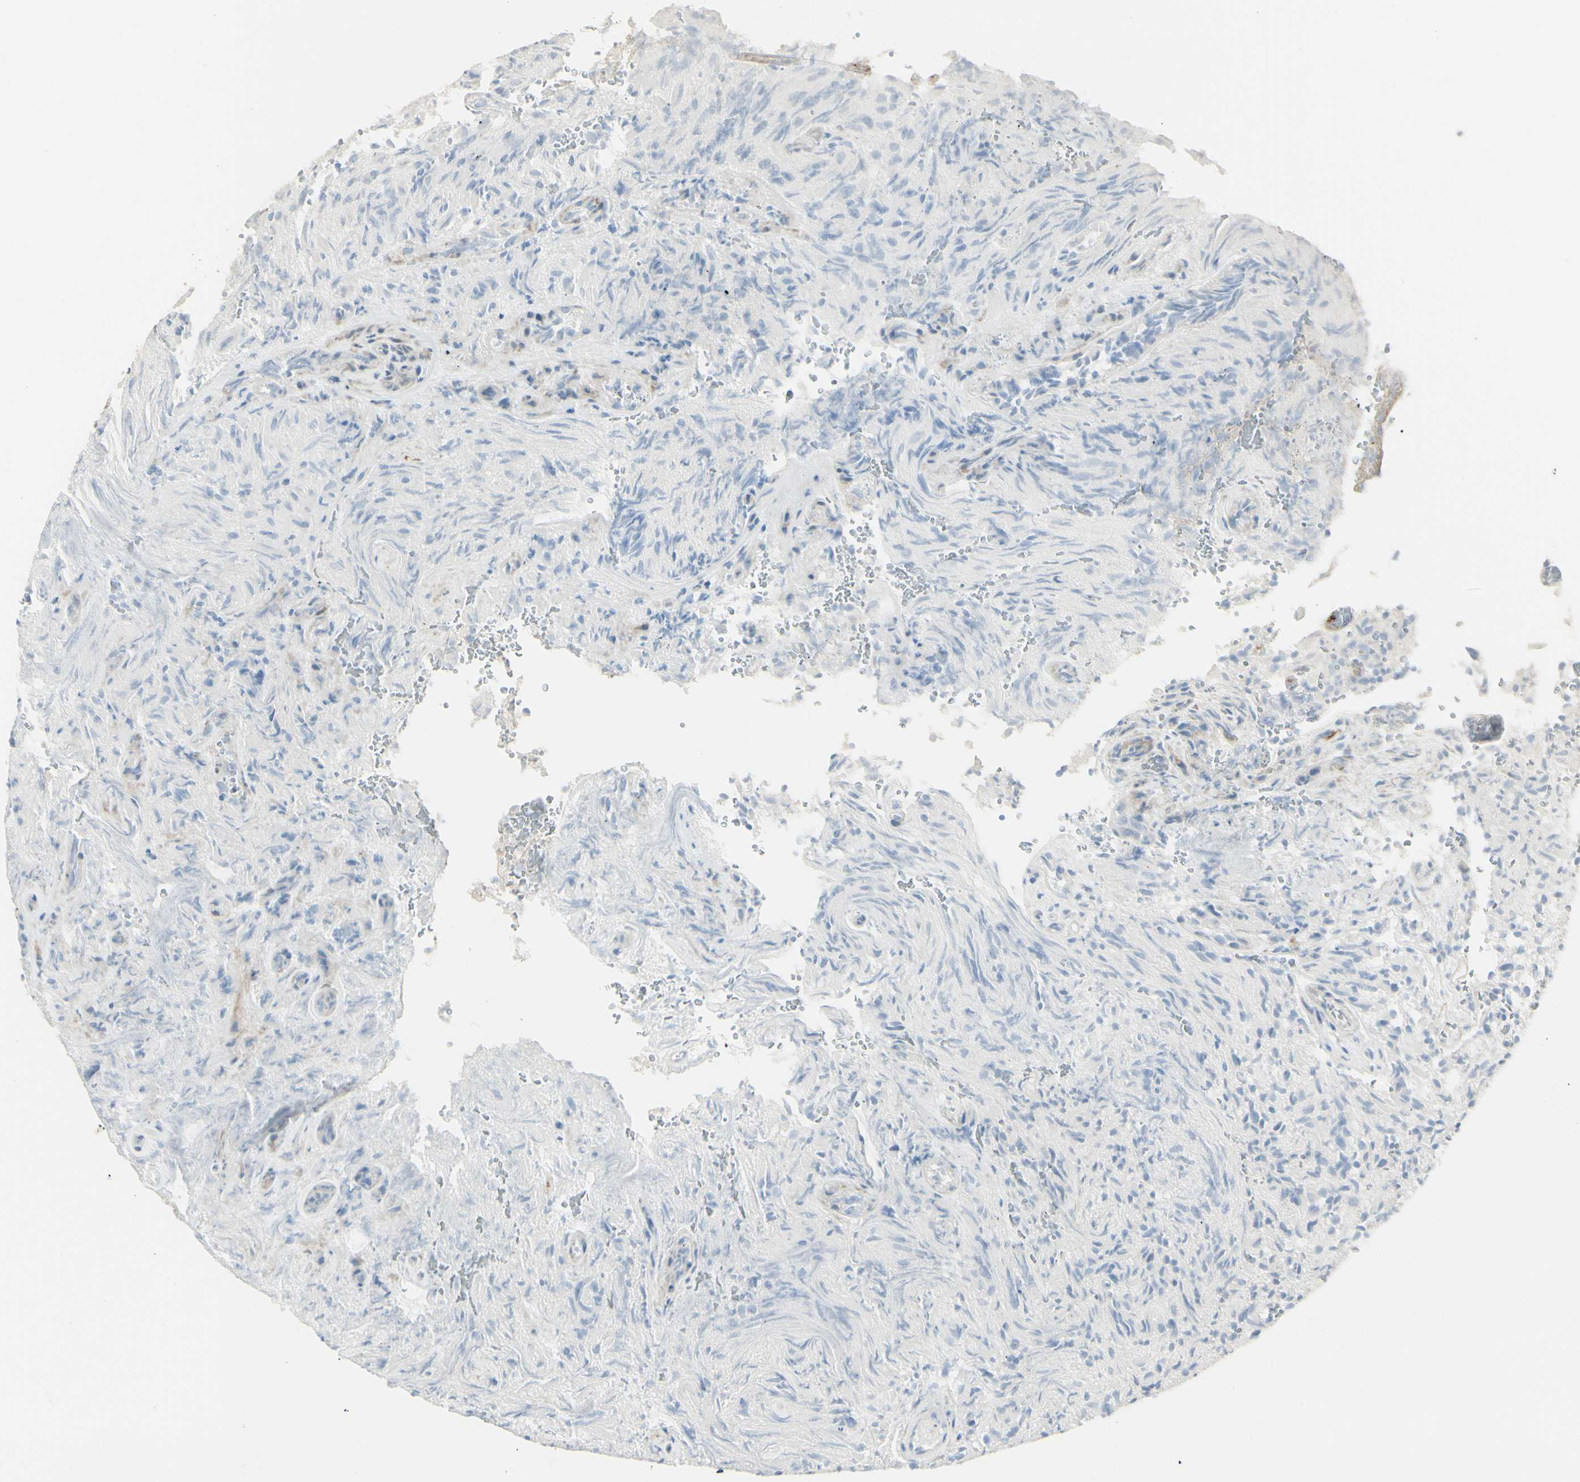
{"staining": {"intensity": "negative", "quantity": "none", "location": "none"}, "tissue": "glioma", "cell_type": "Tumor cells", "image_type": "cancer", "snomed": [{"axis": "morphology", "description": "Glioma, malignant, High grade"}, {"axis": "topography", "description": "Brain"}], "caption": "This is an IHC histopathology image of human glioma. There is no staining in tumor cells.", "gene": "NDST4", "patient": {"sex": "male", "age": 71}}